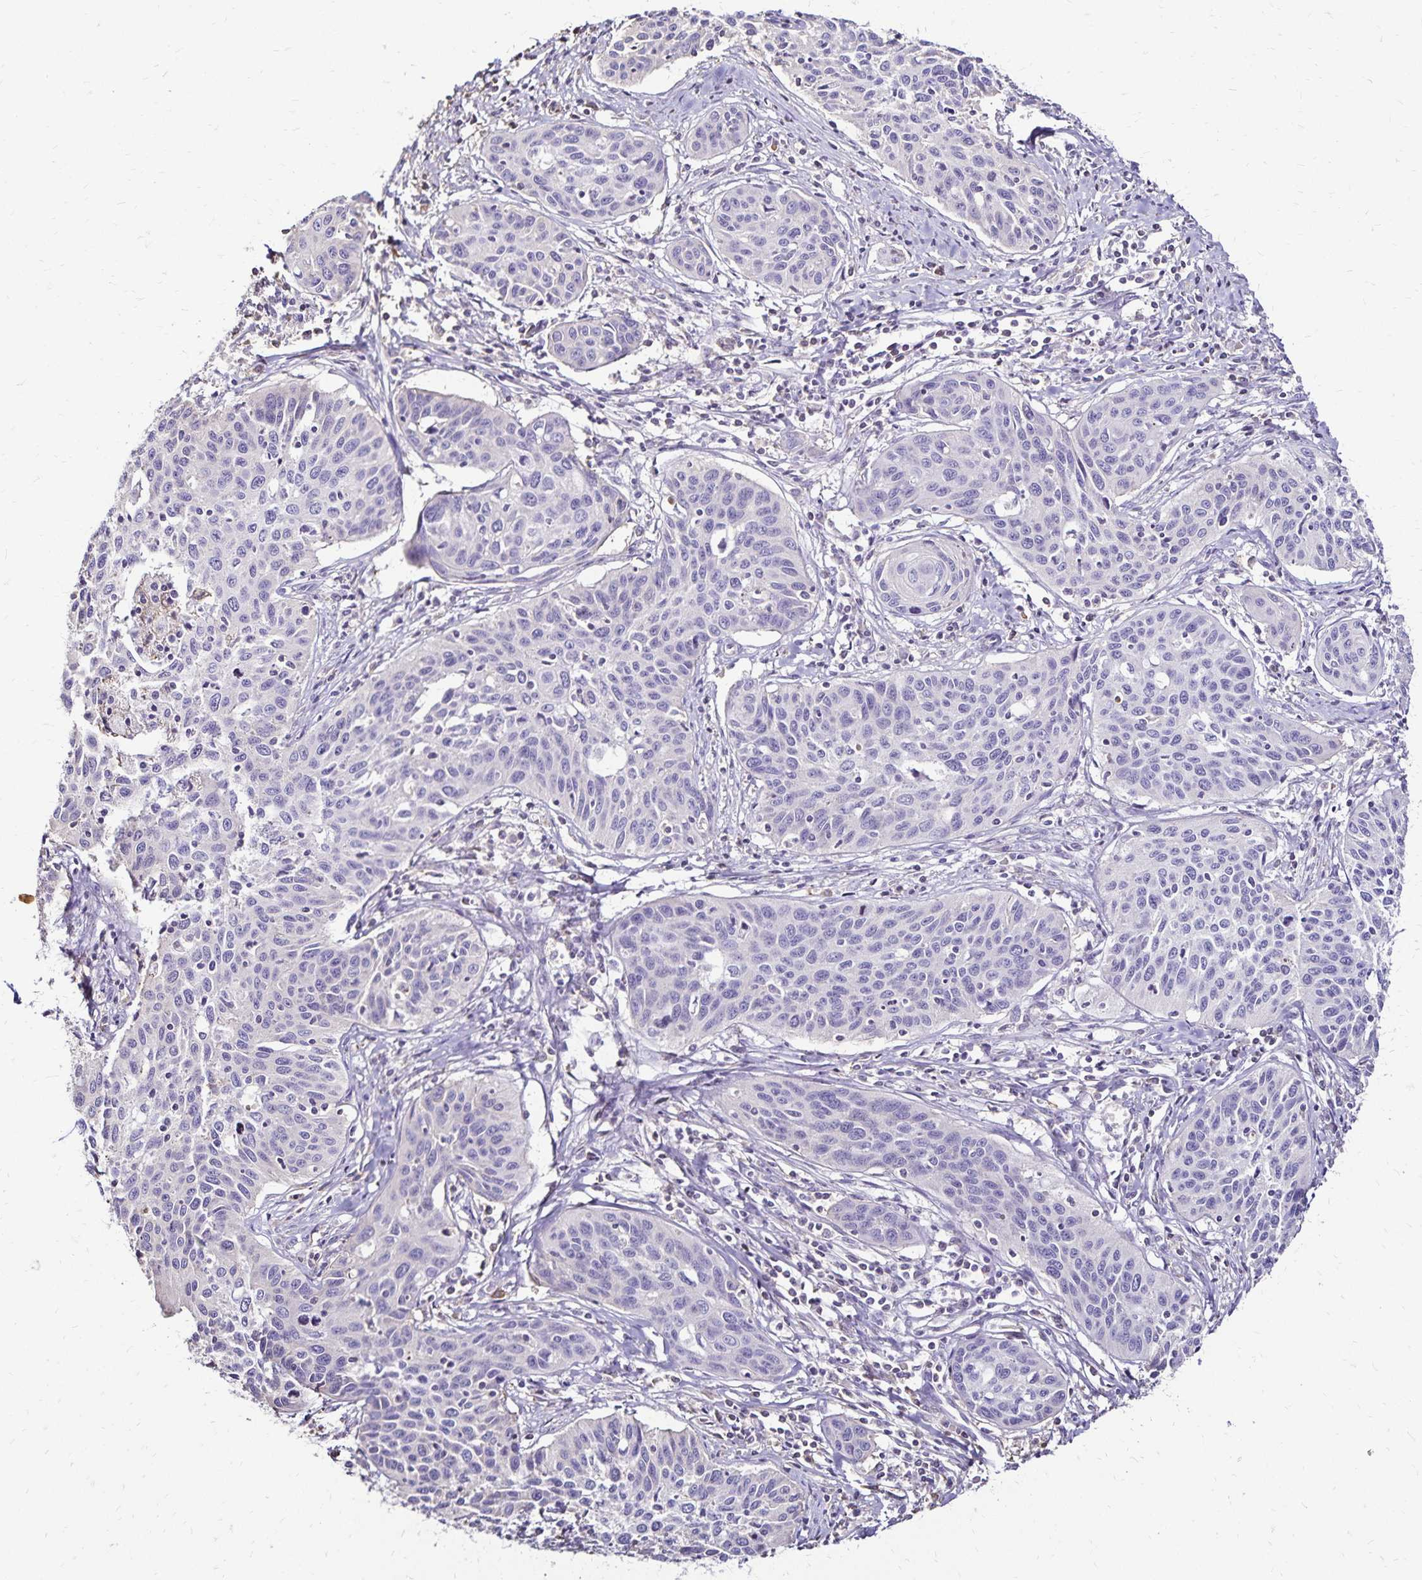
{"staining": {"intensity": "negative", "quantity": "none", "location": "none"}, "tissue": "cervical cancer", "cell_type": "Tumor cells", "image_type": "cancer", "snomed": [{"axis": "morphology", "description": "Squamous cell carcinoma, NOS"}, {"axis": "topography", "description": "Cervix"}], "caption": "Tumor cells are negative for brown protein staining in cervical cancer (squamous cell carcinoma).", "gene": "KISS1", "patient": {"sex": "female", "age": 31}}